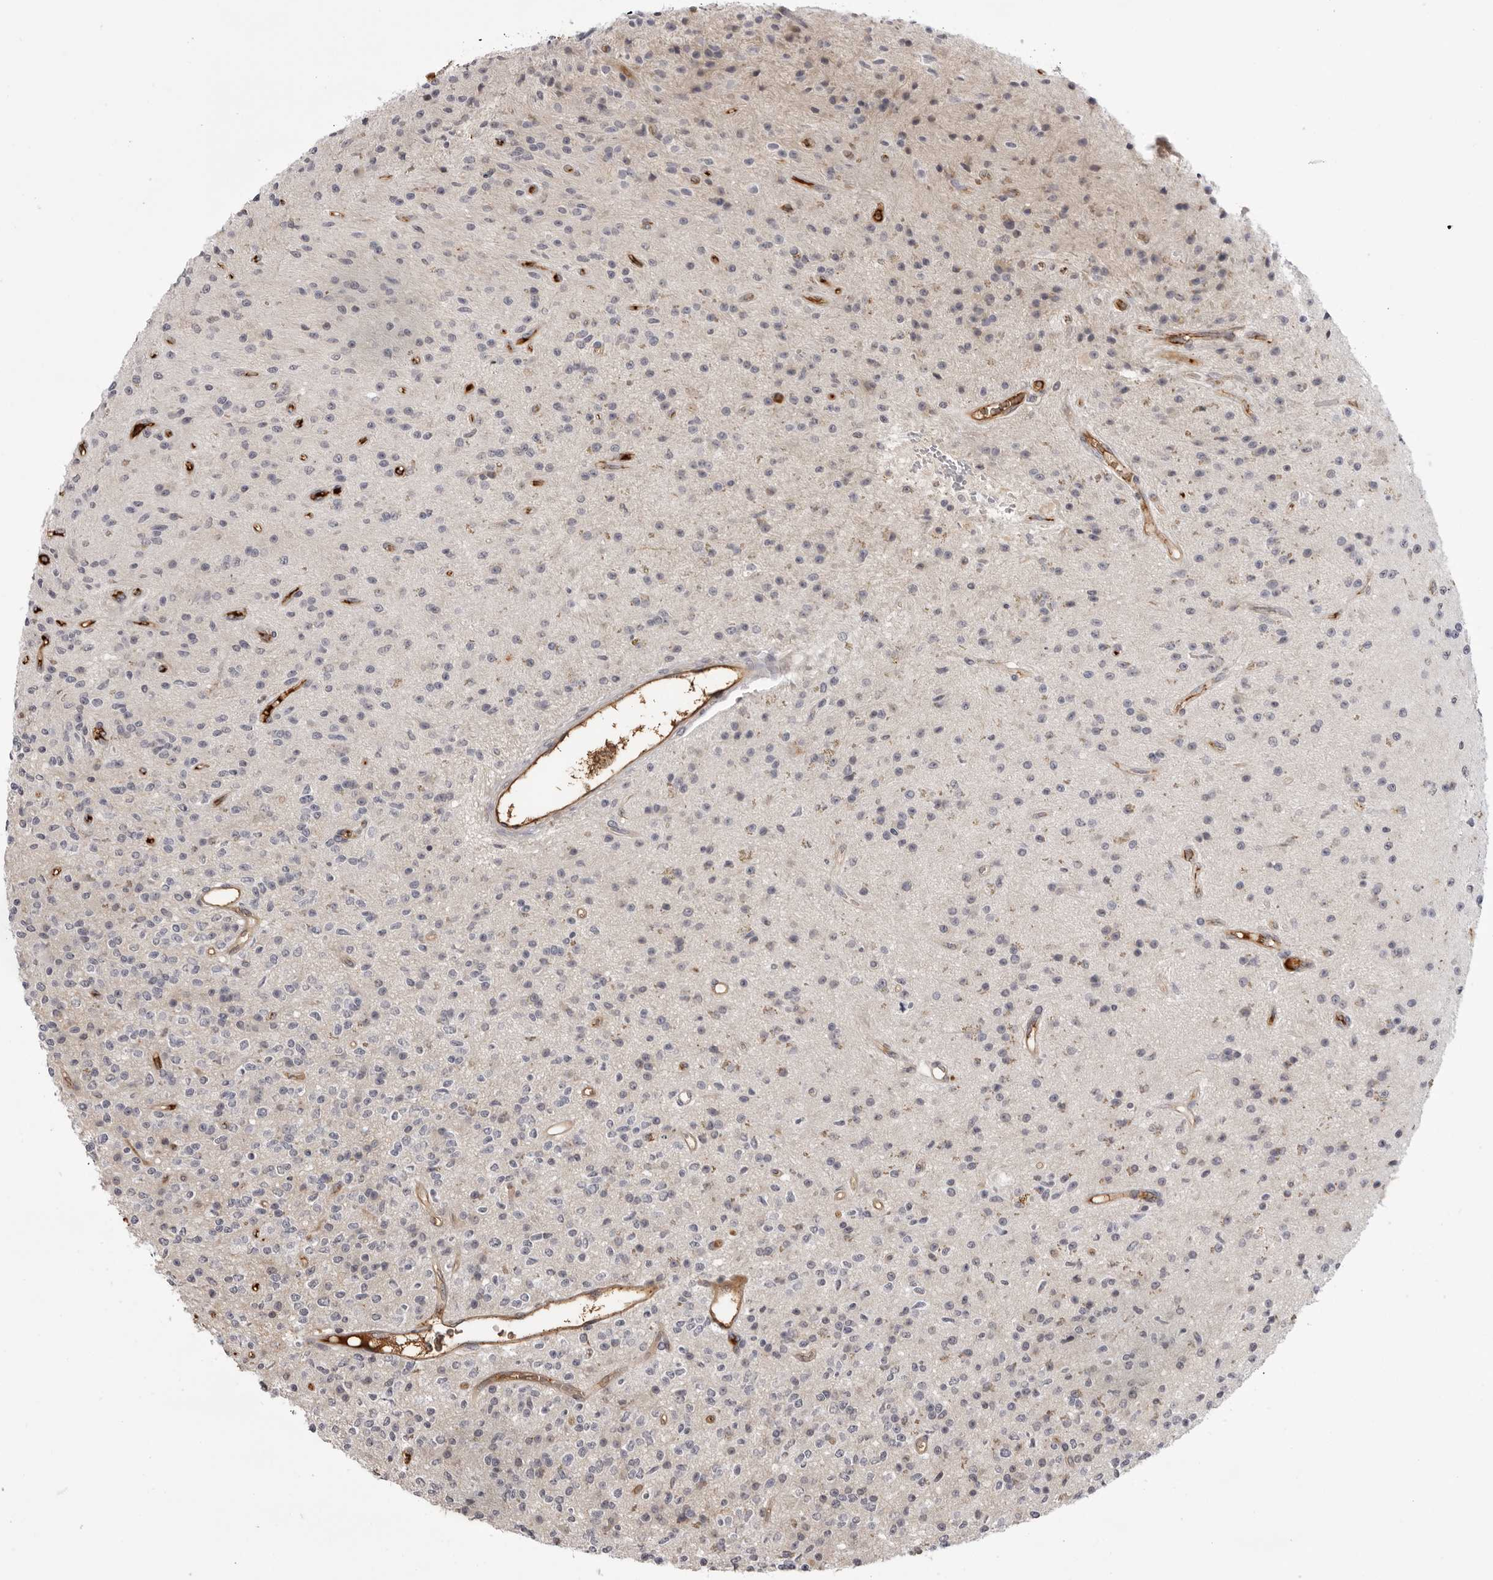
{"staining": {"intensity": "negative", "quantity": "none", "location": "none"}, "tissue": "glioma", "cell_type": "Tumor cells", "image_type": "cancer", "snomed": [{"axis": "morphology", "description": "Glioma, malignant, High grade"}, {"axis": "topography", "description": "Brain"}], "caption": "Protein analysis of glioma demonstrates no significant expression in tumor cells. The staining was performed using DAB to visualize the protein expression in brown, while the nuclei were stained in blue with hematoxylin (Magnification: 20x).", "gene": "PLEKHF2", "patient": {"sex": "male", "age": 34}}